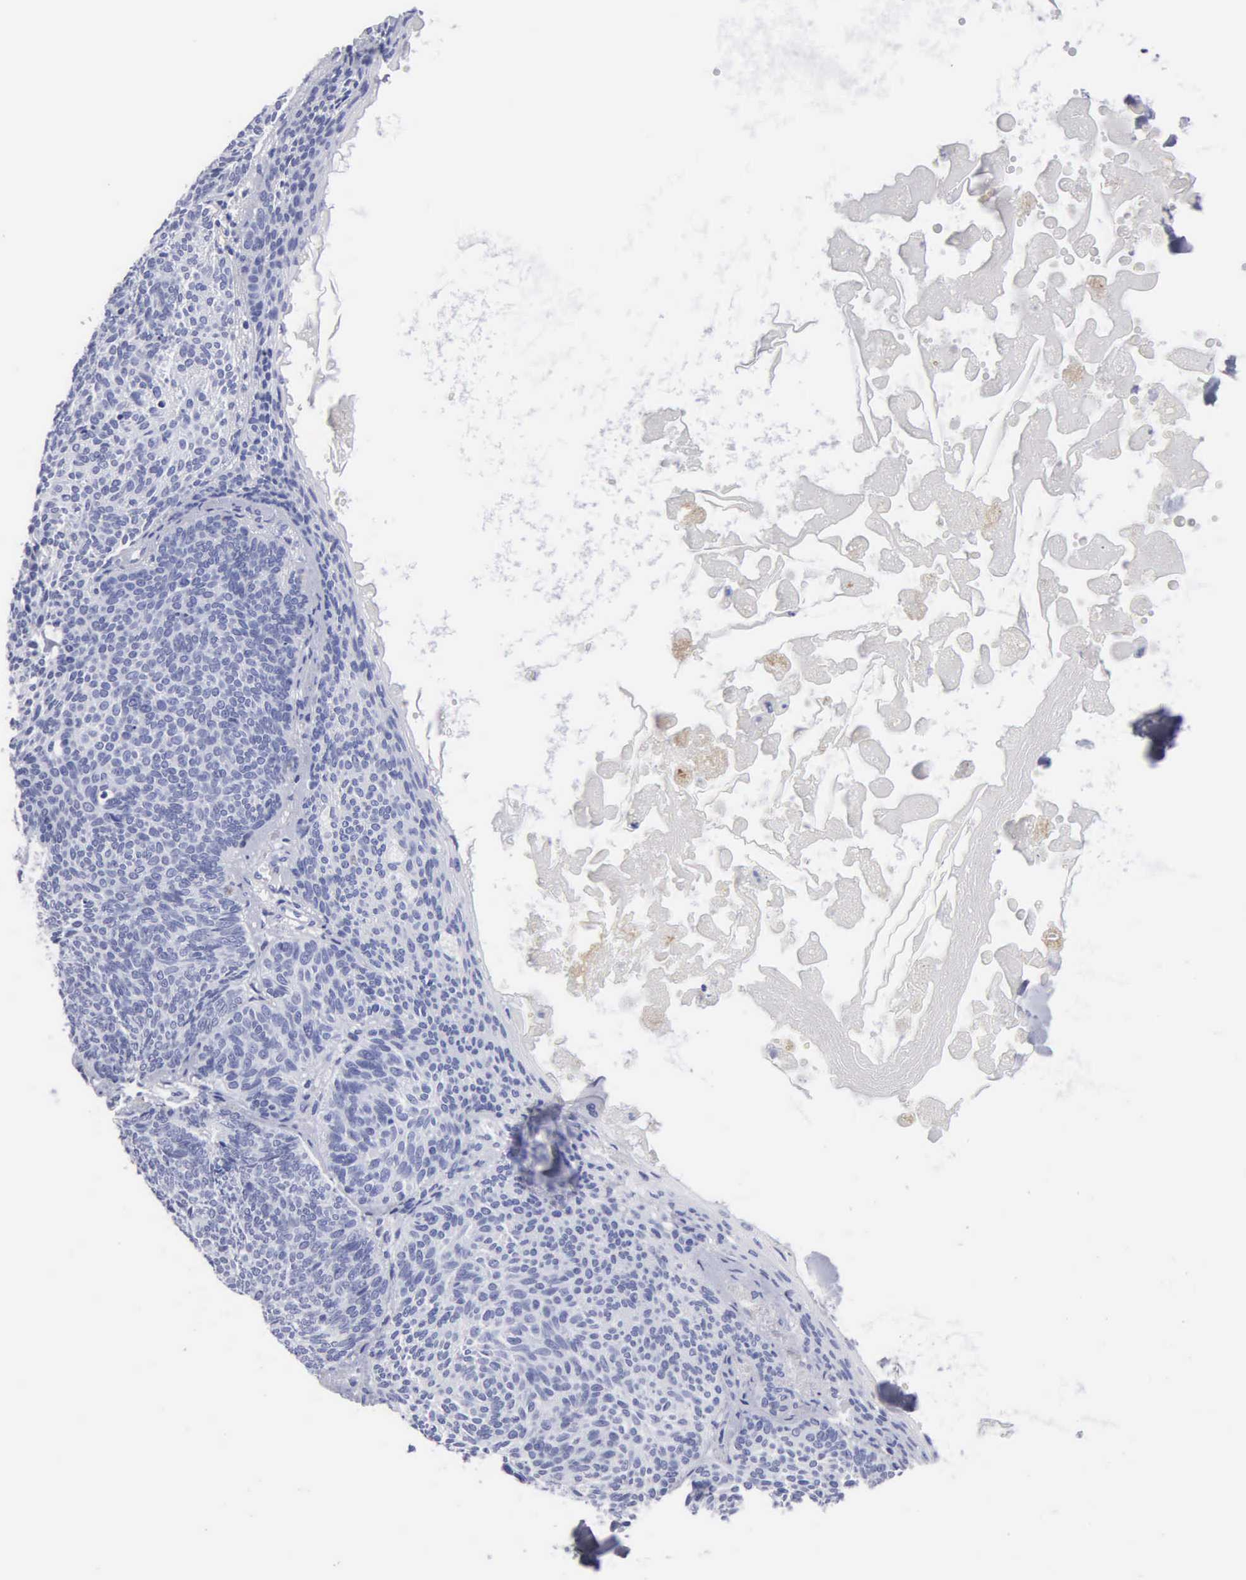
{"staining": {"intensity": "negative", "quantity": "none", "location": "none"}, "tissue": "skin cancer", "cell_type": "Tumor cells", "image_type": "cancer", "snomed": [{"axis": "morphology", "description": "Basal cell carcinoma"}, {"axis": "topography", "description": "Skin"}], "caption": "High power microscopy histopathology image of an immunohistochemistry (IHC) image of basal cell carcinoma (skin), revealing no significant expression in tumor cells. Nuclei are stained in blue.", "gene": "CYP19A1", "patient": {"sex": "male", "age": 84}}